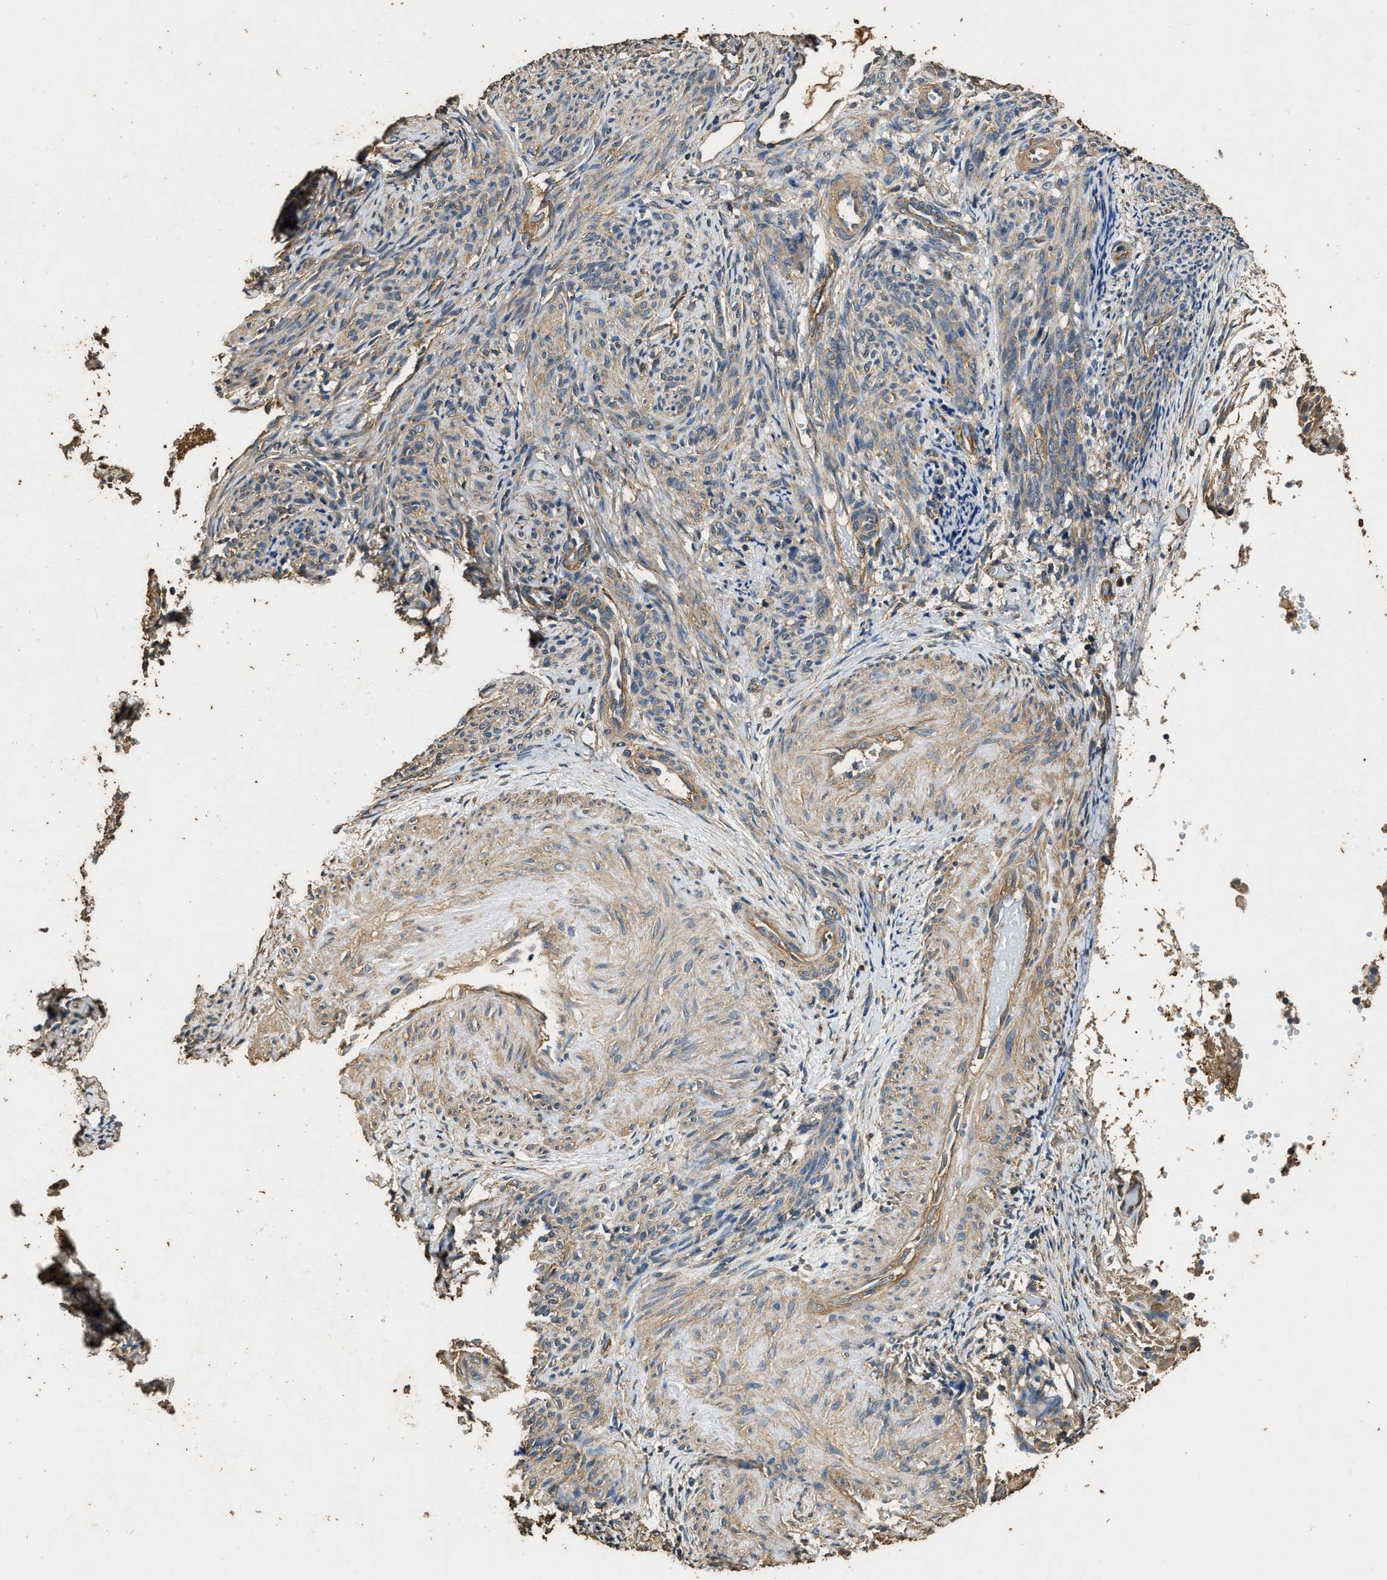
{"staining": {"intensity": "moderate", "quantity": ">75%", "location": "cytoplasmic/membranous"}, "tissue": "endometrial cancer", "cell_type": "Tumor cells", "image_type": "cancer", "snomed": [{"axis": "morphology", "description": "Adenocarcinoma, NOS"}, {"axis": "topography", "description": "Endometrium"}], "caption": "A photomicrograph of human adenocarcinoma (endometrial) stained for a protein exhibits moderate cytoplasmic/membranous brown staining in tumor cells.", "gene": "MIB1", "patient": {"sex": "female", "age": 58}}